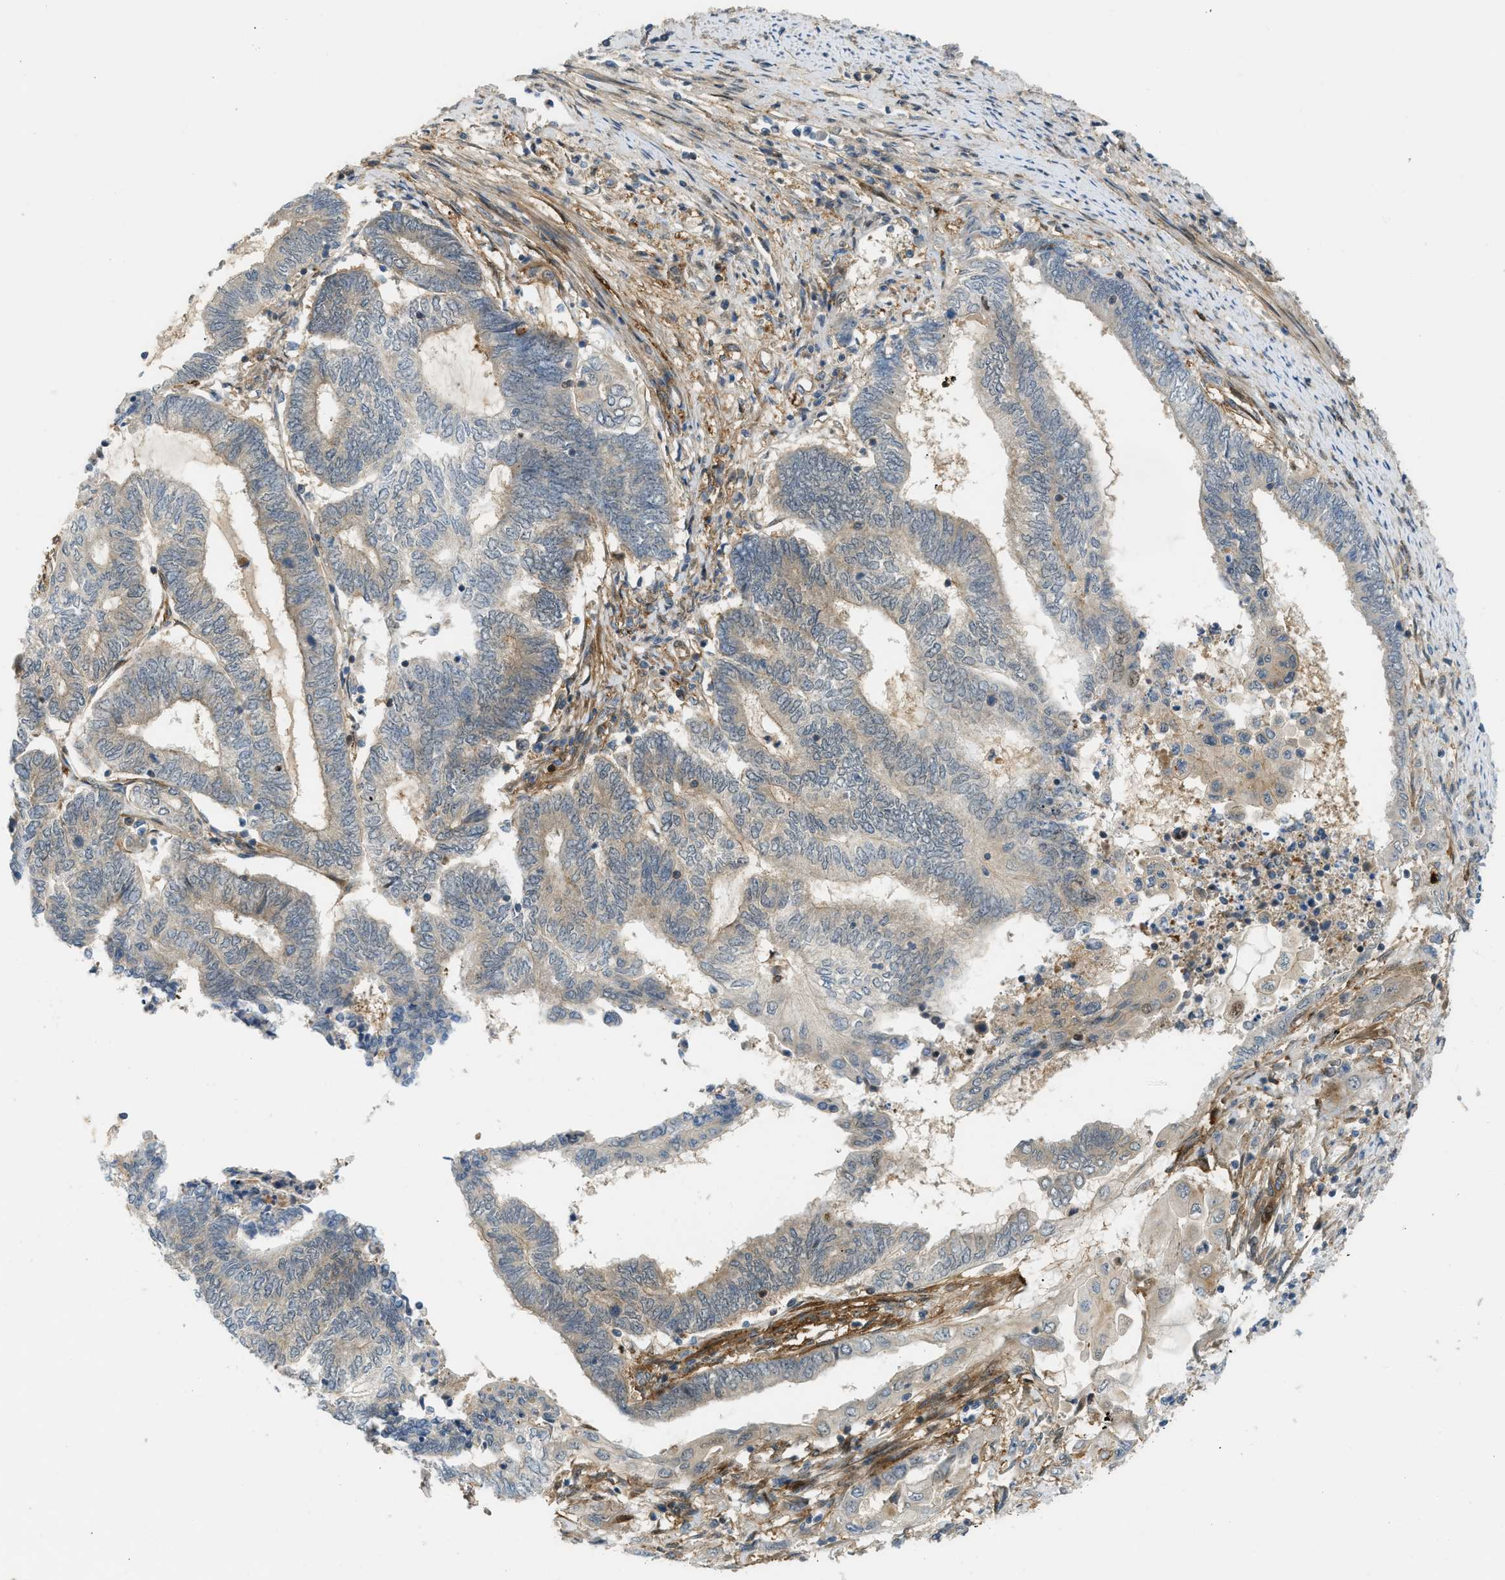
{"staining": {"intensity": "weak", "quantity": "<25%", "location": "cytoplasmic/membranous"}, "tissue": "endometrial cancer", "cell_type": "Tumor cells", "image_type": "cancer", "snomed": [{"axis": "morphology", "description": "Adenocarcinoma, NOS"}, {"axis": "topography", "description": "Uterus"}, {"axis": "topography", "description": "Endometrium"}], "caption": "Tumor cells show no significant positivity in endometrial adenocarcinoma.", "gene": "EDNRA", "patient": {"sex": "female", "age": 70}}